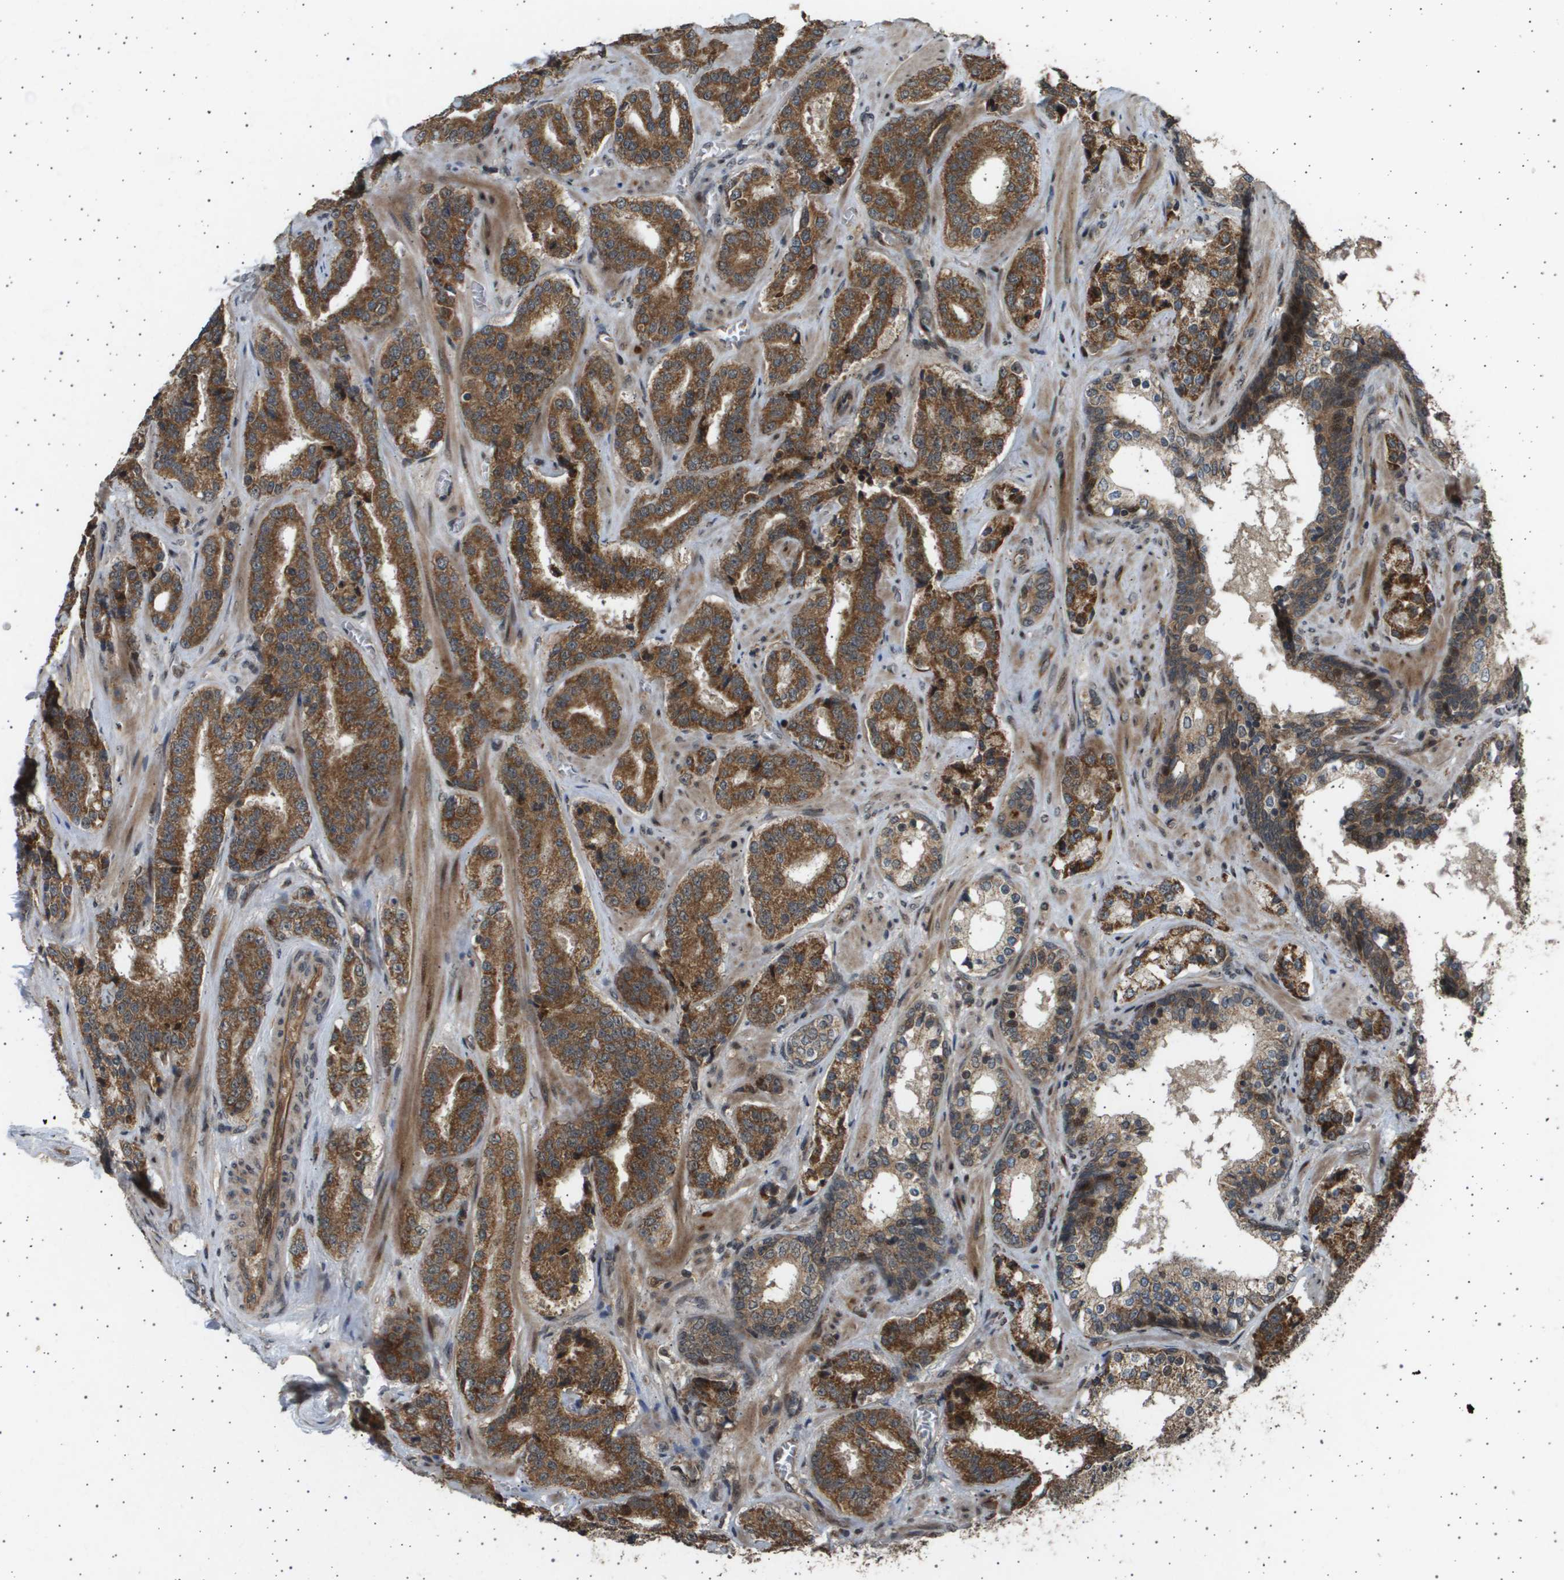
{"staining": {"intensity": "strong", "quantity": ">75%", "location": "cytoplasmic/membranous,nuclear"}, "tissue": "prostate cancer", "cell_type": "Tumor cells", "image_type": "cancer", "snomed": [{"axis": "morphology", "description": "Adenocarcinoma, High grade"}, {"axis": "topography", "description": "Prostate"}], "caption": "Immunohistochemical staining of adenocarcinoma (high-grade) (prostate) demonstrates high levels of strong cytoplasmic/membranous and nuclear positivity in approximately >75% of tumor cells.", "gene": "TNRC6A", "patient": {"sex": "male", "age": 60}}